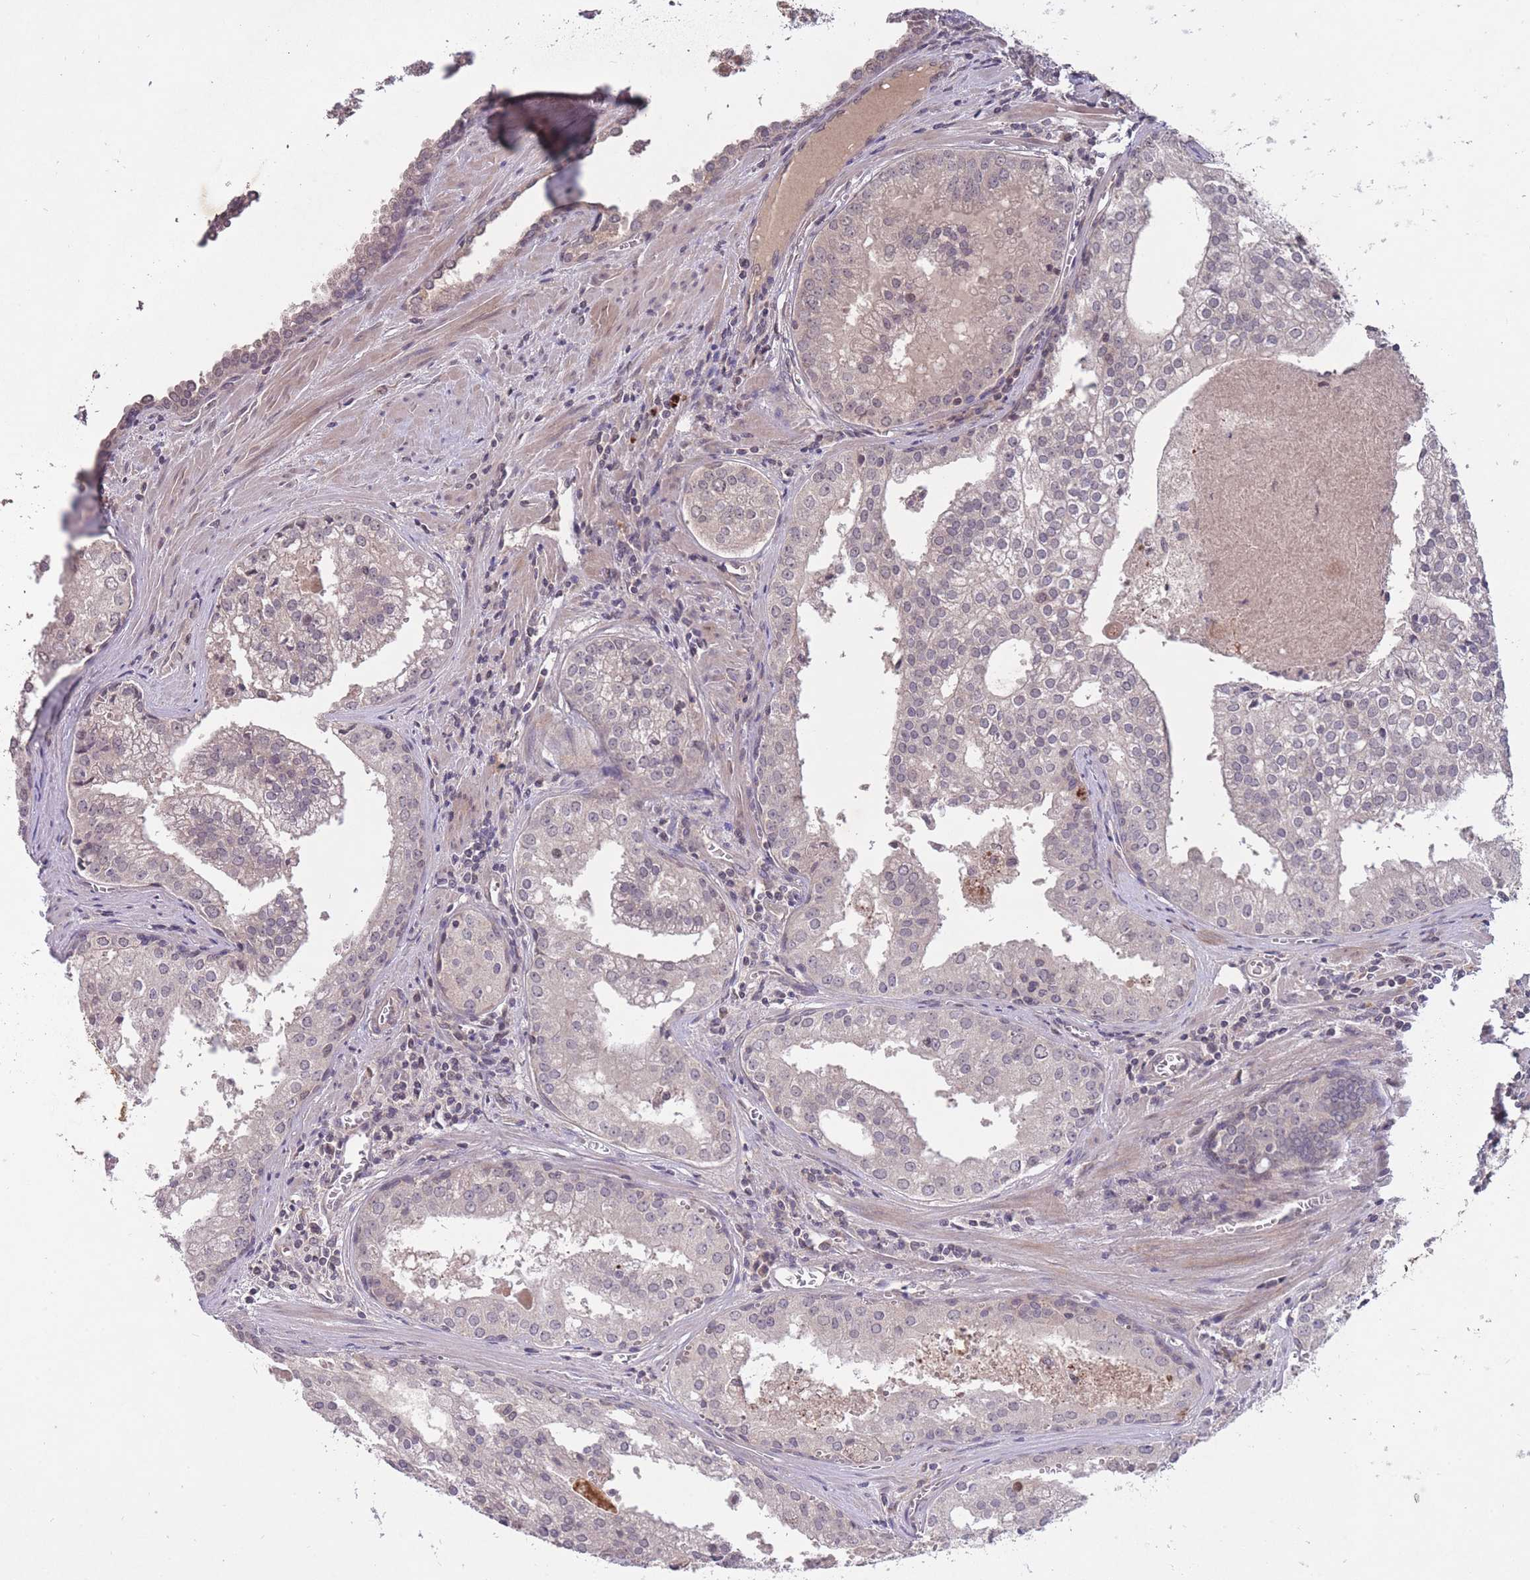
{"staining": {"intensity": "negative", "quantity": "none", "location": "none"}, "tissue": "prostate cancer", "cell_type": "Tumor cells", "image_type": "cancer", "snomed": [{"axis": "morphology", "description": "Adenocarcinoma, High grade"}, {"axis": "topography", "description": "Prostate"}], "caption": "This is an immunohistochemistry (IHC) image of human prostate cancer. There is no expression in tumor cells.", "gene": "ADCYAP1R1", "patient": {"sex": "male", "age": 68}}